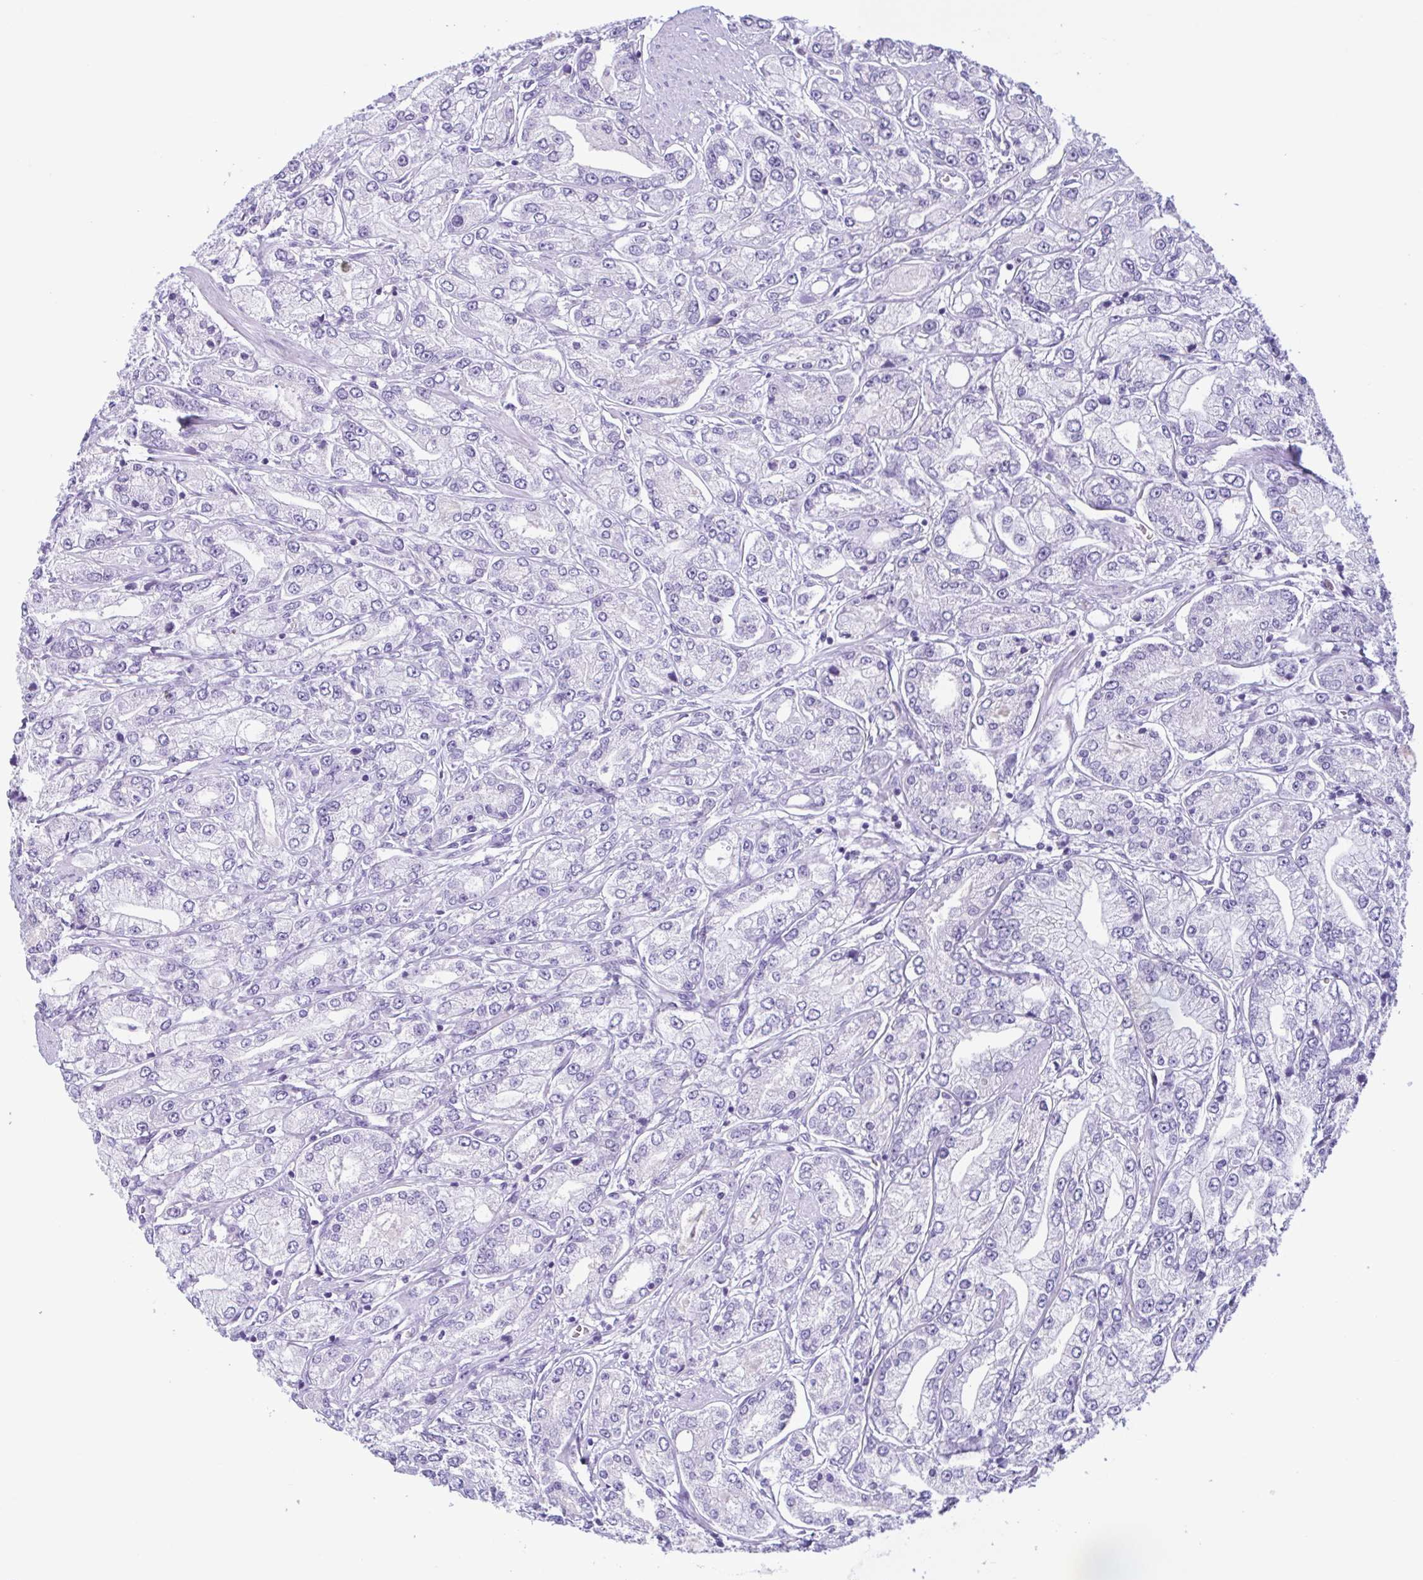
{"staining": {"intensity": "negative", "quantity": "none", "location": "none"}, "tissue": "prostate cancer", "cell_type": "Tumor cells", "image_type": "cancer", "snomed": [{"axis": "morphology", "description": "Adenocarcinoma, High grade"}, {"axis": "topography", "description": "Prostate"}], "caption": "Tumor cells show no significant protein positivity in prostate high-grade adenocarcinoma.", "gene": "INAFM1", "patient": {"sex": "male", "age": 66}}